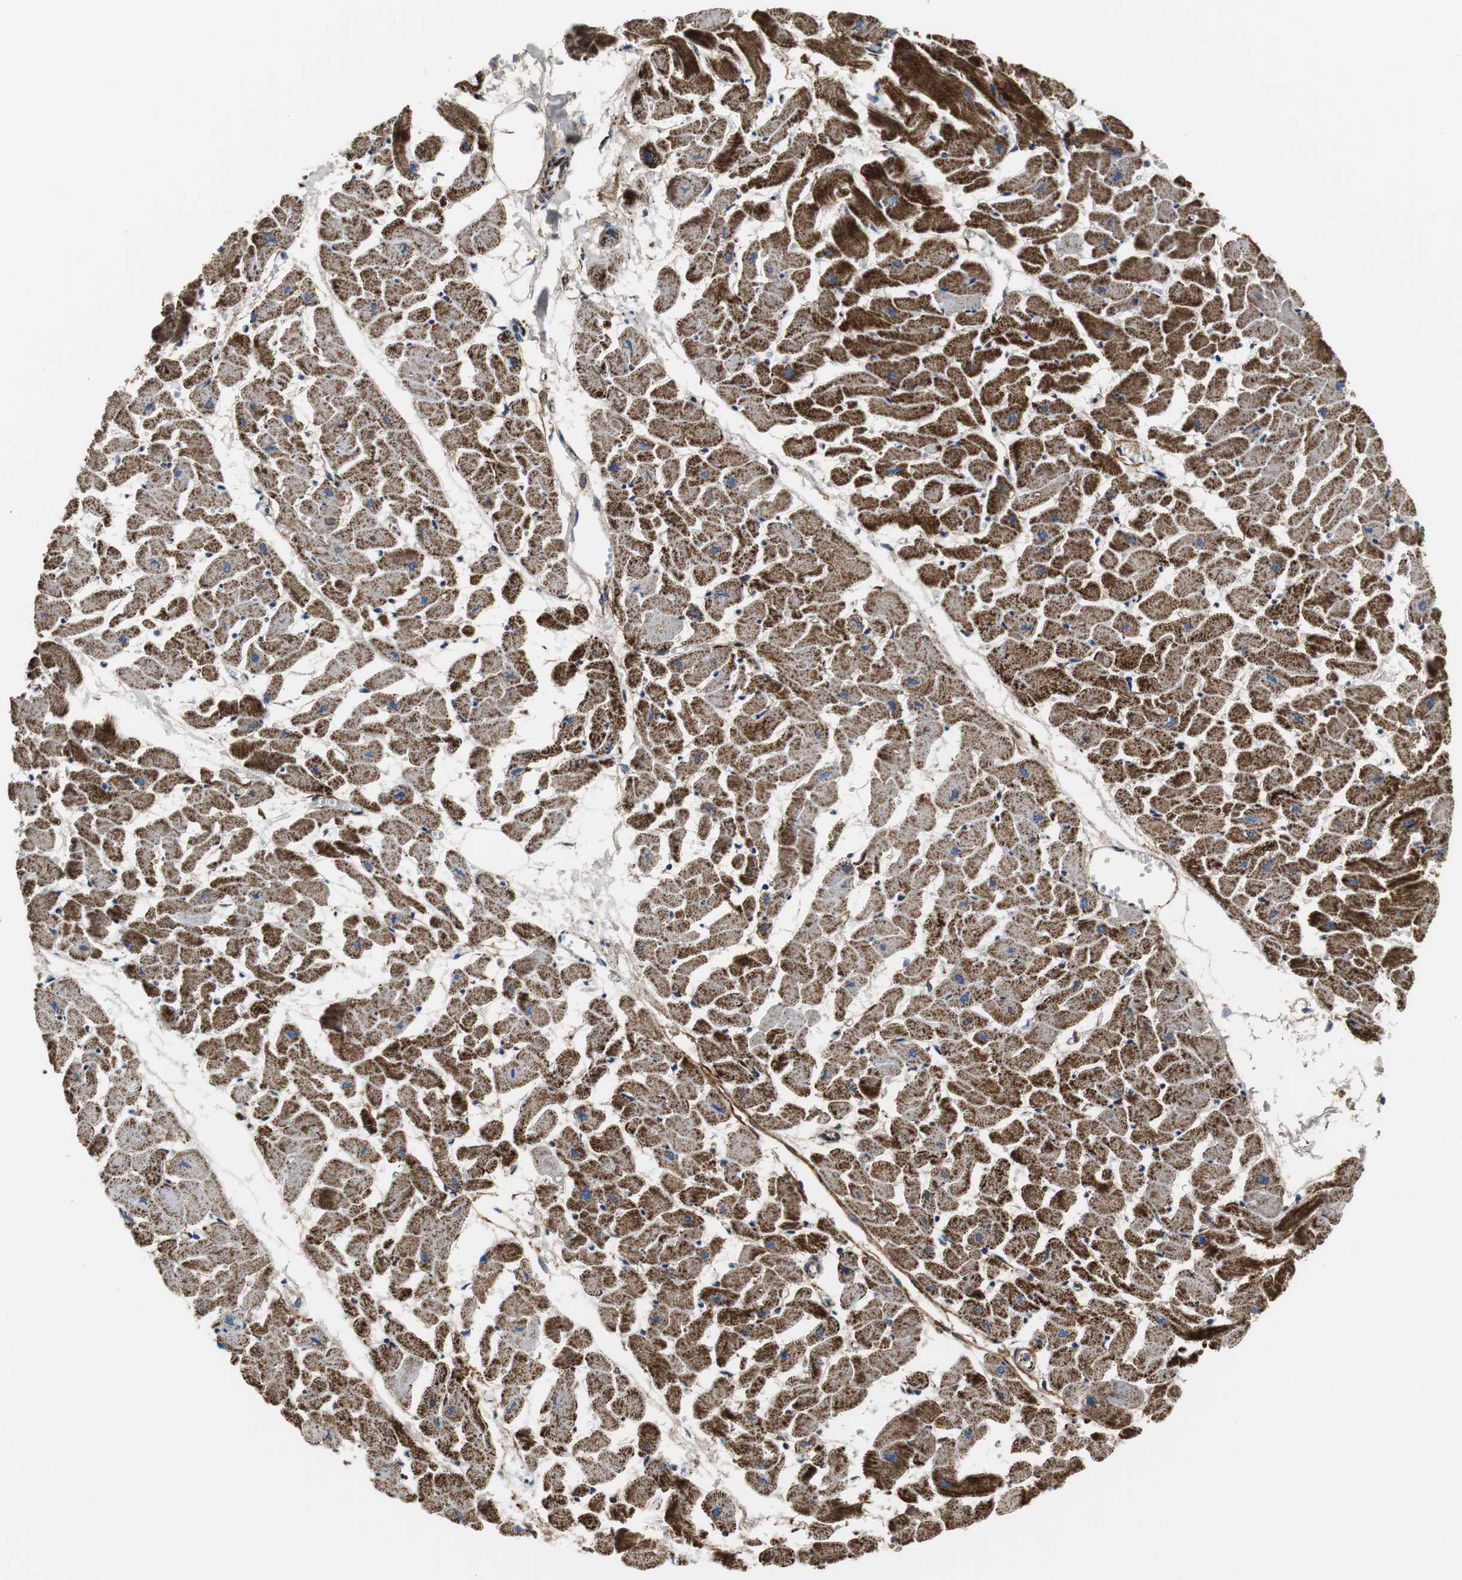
{"staining": {"intensity": "strong", "quantity": ">75%", "location": "cytoplasmic/membranous"}, "tissue": "heart muscle", "cell_type": "Cardiomyocytes", "image_type": "normal", "snomed": [{"axis": "morphology", "description": "Normal tissue, NOS"}, {"axis": "topography", "description": "Heart"}], "caption": "A histopathology image of human heart muscle stained for a protein shows strong cytoplasmic/membranous brown staining in cardiomyocytes. (DAB (3,3'-diaminobenzidine) IHC with brightfield microscopy, high magnification).", "gene": "C1QTNF7", "patient": {"sex": "female", "age": 19}}